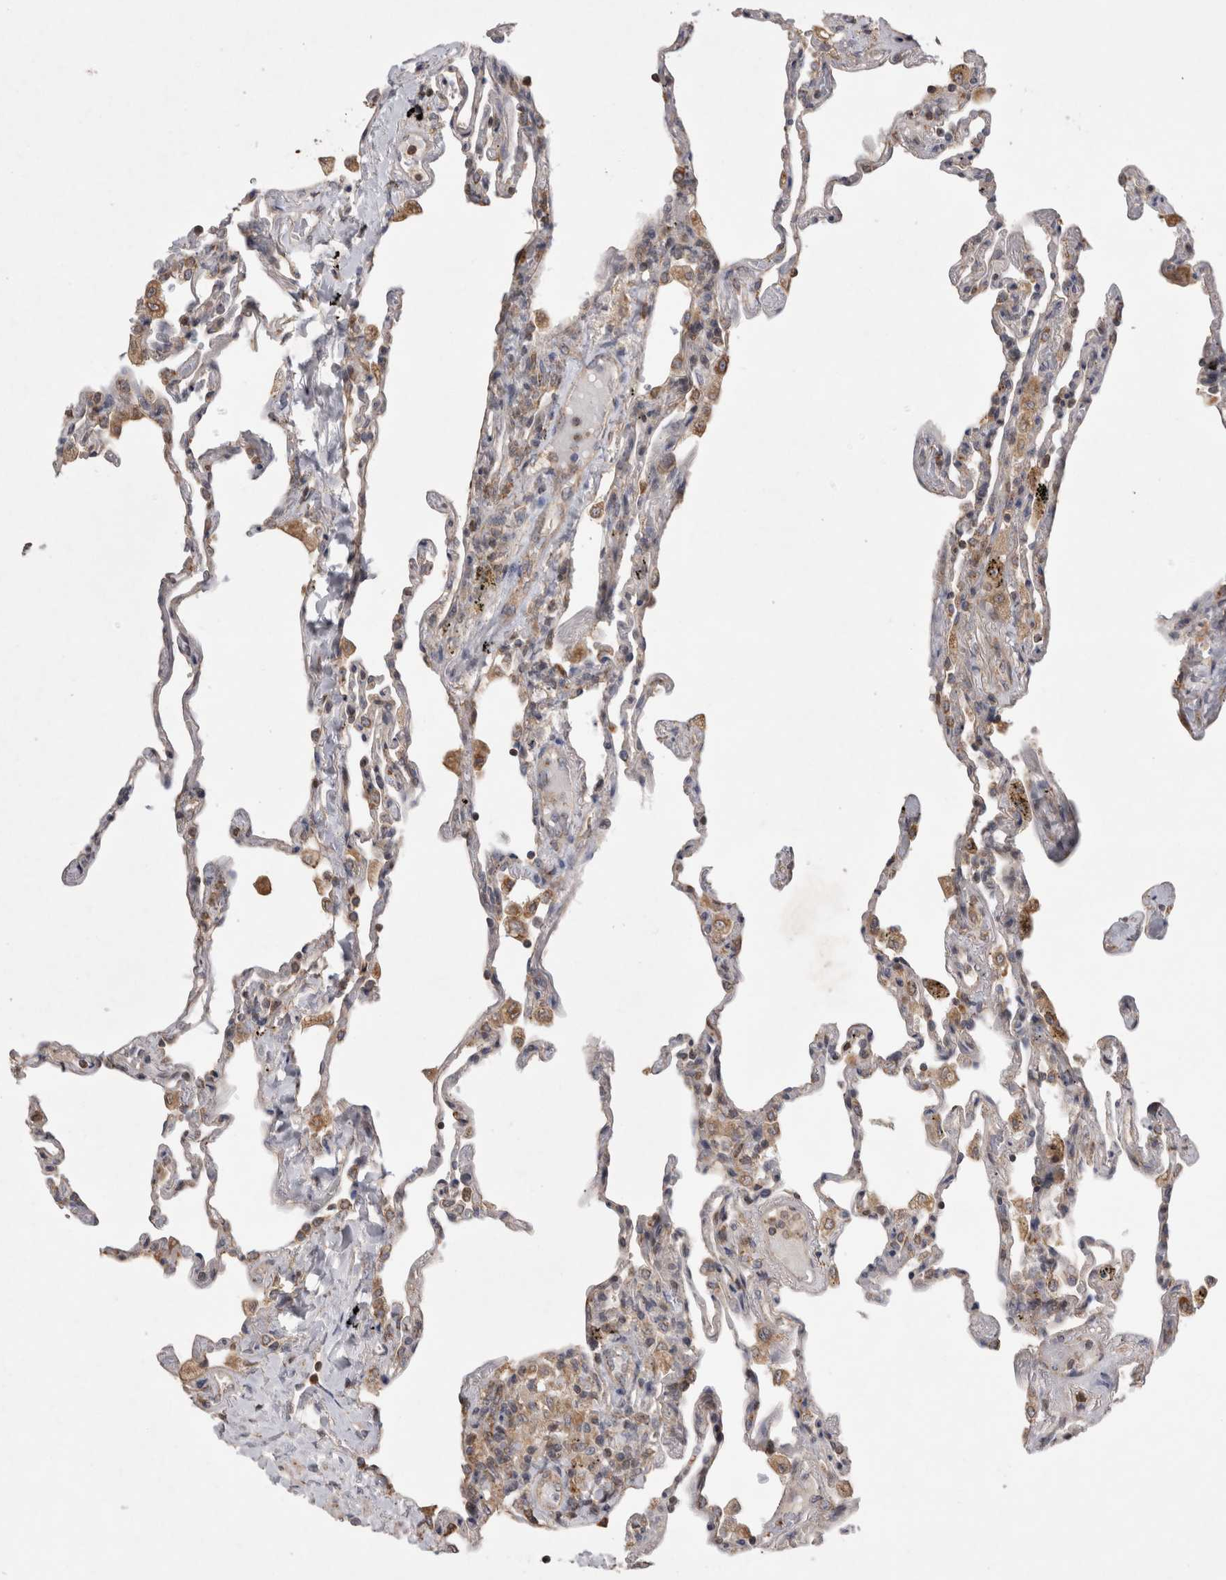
{"staining": {"intensity": "weak", "quantity": "<25%", "location": "cytoplasmic/membranous"}, "tissue": "lung", "cell_type": "Alveolar cells", "image_type": "normal", "snomed": [{"axis": "morphology", "description": "Normal tissue, NOS"}, {"axis": "topography", "description": "Lung"}], "caption": "Lung was stained to show a protein in brown. There is no significant staining in alveolar cells. (DAB (3,3'-diaminobenzidine) immunohistochemistry with hematoxylin counter stain).", "gene": "KCNIP1", "patient": {"sex": "male", "age": 59}}